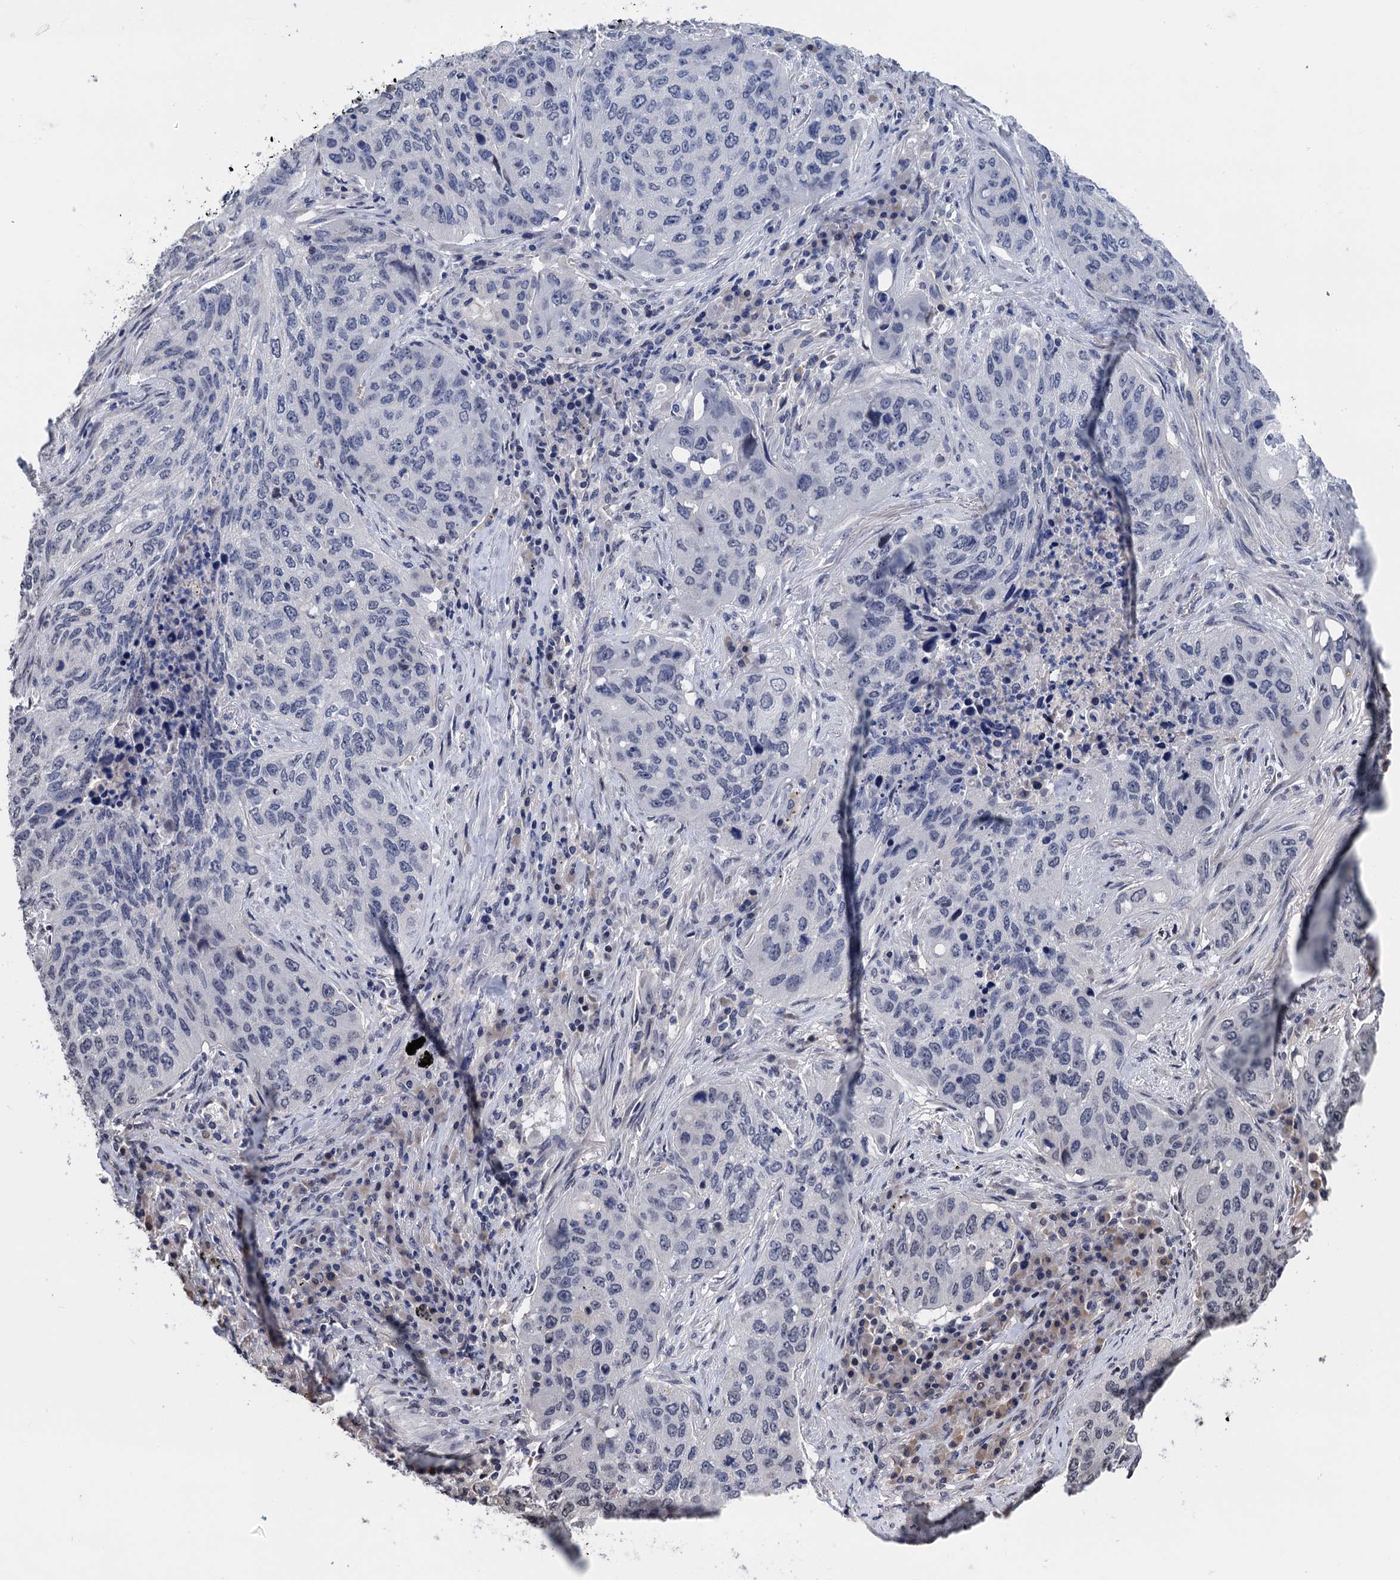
{"staining": {"intensity": "negative", "quantity": "none", "location": "none"}, "tissue": "lung cancer", "cell_type": "Tumor cells", "image_type": "cancer", "snomed": [{"axis": "morphology", "description": "Squamous cell carcinoma, NOS"}, {"axis": "topography", "description": "Lung"}], "caption": "The photomicrograph displays no staining of tumor cells in lung cancer (squamous cell carcinoma).", "gene": "ART5", "patient": {"sex": "female", "age": 63}}